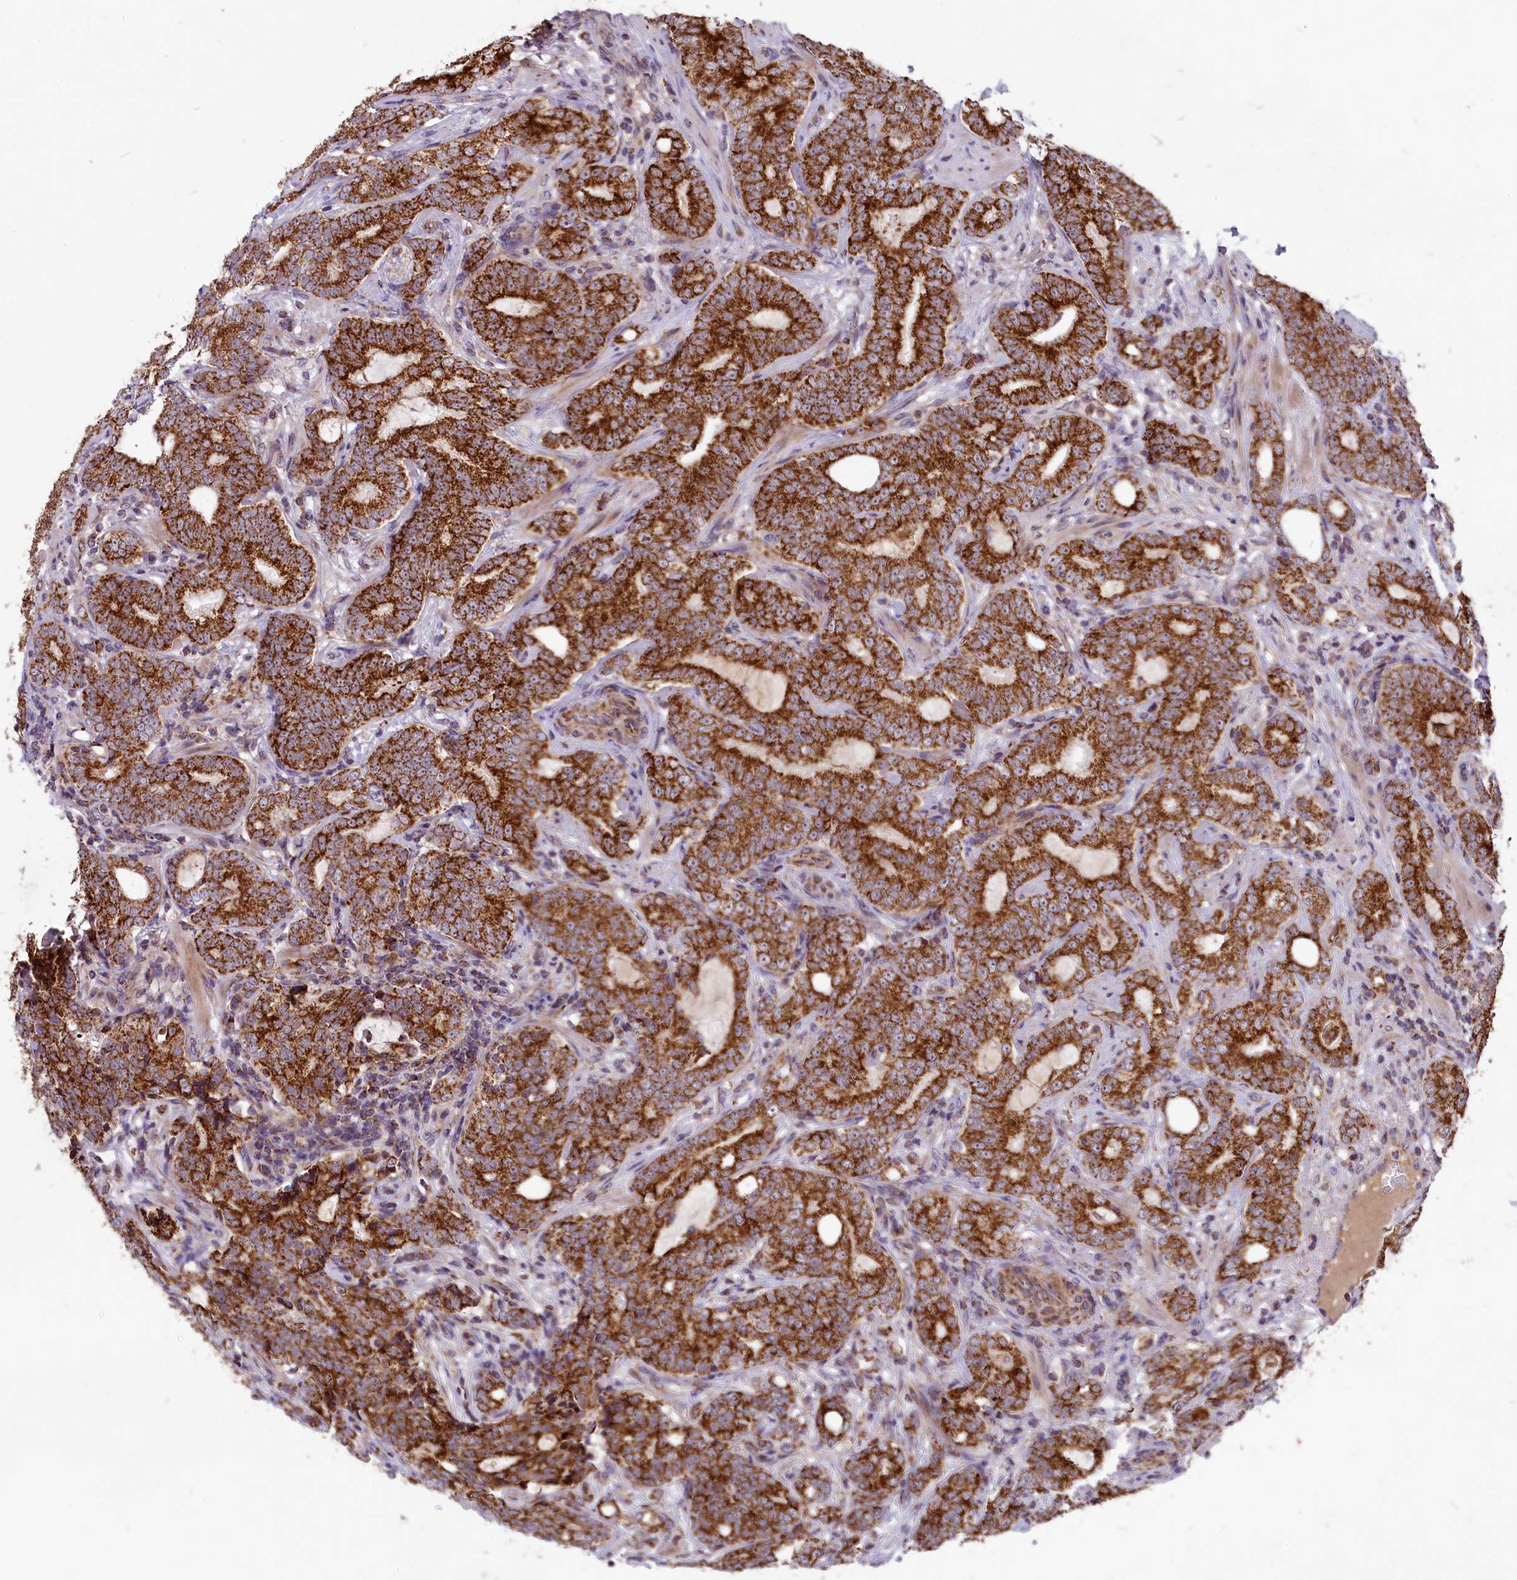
{"staining": {"intensity": "strong", "quantity": ">75%", "location": "cytoplasmic/membranous"}, "tissue": "prostate cancer", "cell_type": "Tumor cells", "image_type": "cancer", "snomed": [{"axis": "morphology", "description": "Adenocarcinoma, High grade"}, {"axis": "topography", "description": "Prostate"}], "caption": "The histopathology image reveals a brown stain indicating the presence of a protein in the cytoplasmic/membranous of tumor cells in prostate high-grade adenocarcinoma.", "gene": "COX17", "patient": {"sex": "male", "age": 64}}